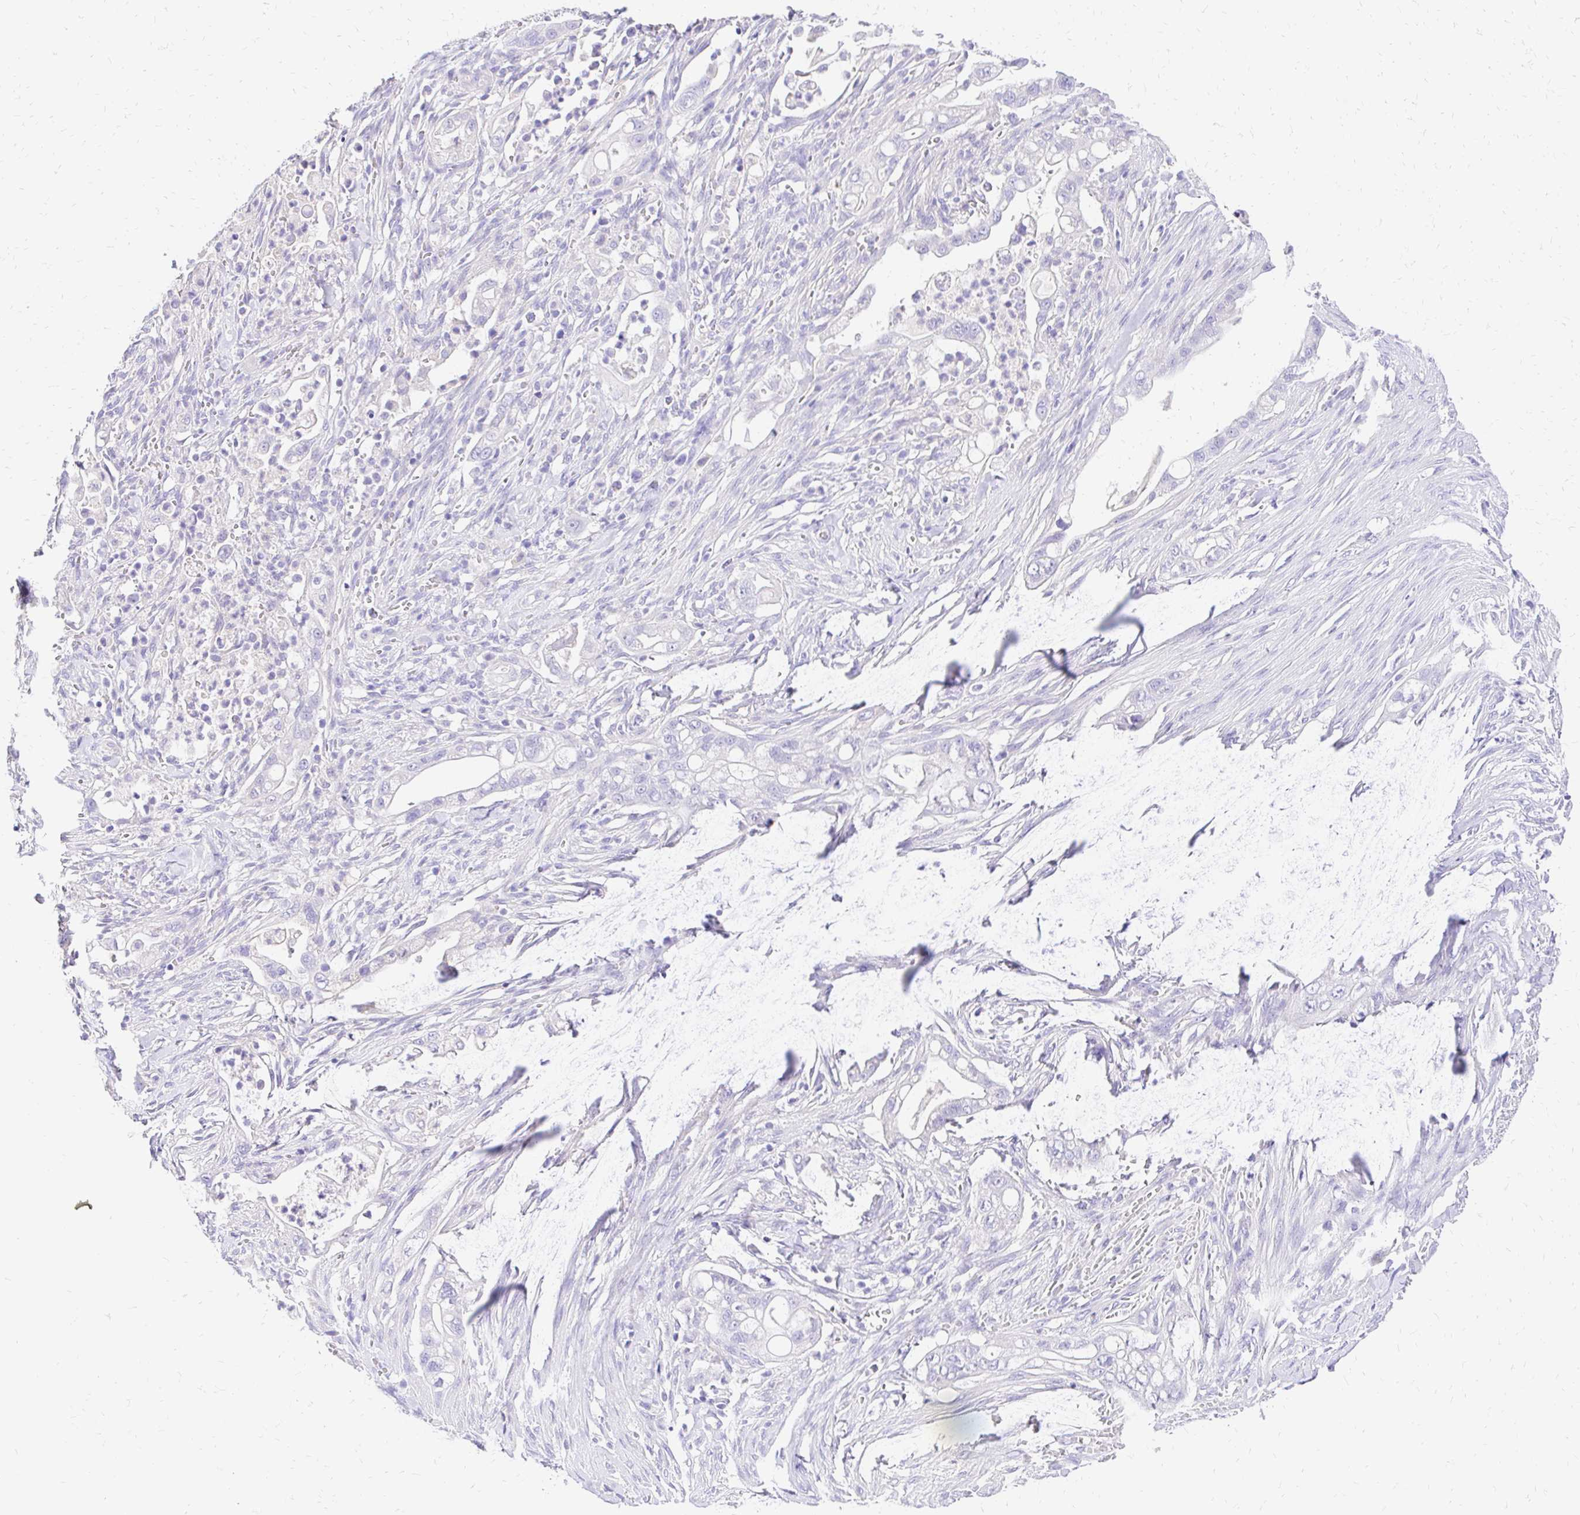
{"staining": {"intensity": "negative", "quantity": "none", "location": "none"}, "tissue": "pancreatic cancer", "cell_type": "Tumor cells", "image_type": "cancer", "snomed": [{"axis": "morphology", "description": "Adenocarcinoma, NOS"}, {"axis": "topography", "description": "Pancreas"}], "caption": "Immunohistochemical staining of human pancreatic cancer (adenocarcinoma) demonstrates no significant staining in tumor cells.", "gene": "S100G", "patient": {"sex": "male", "age": 44}}